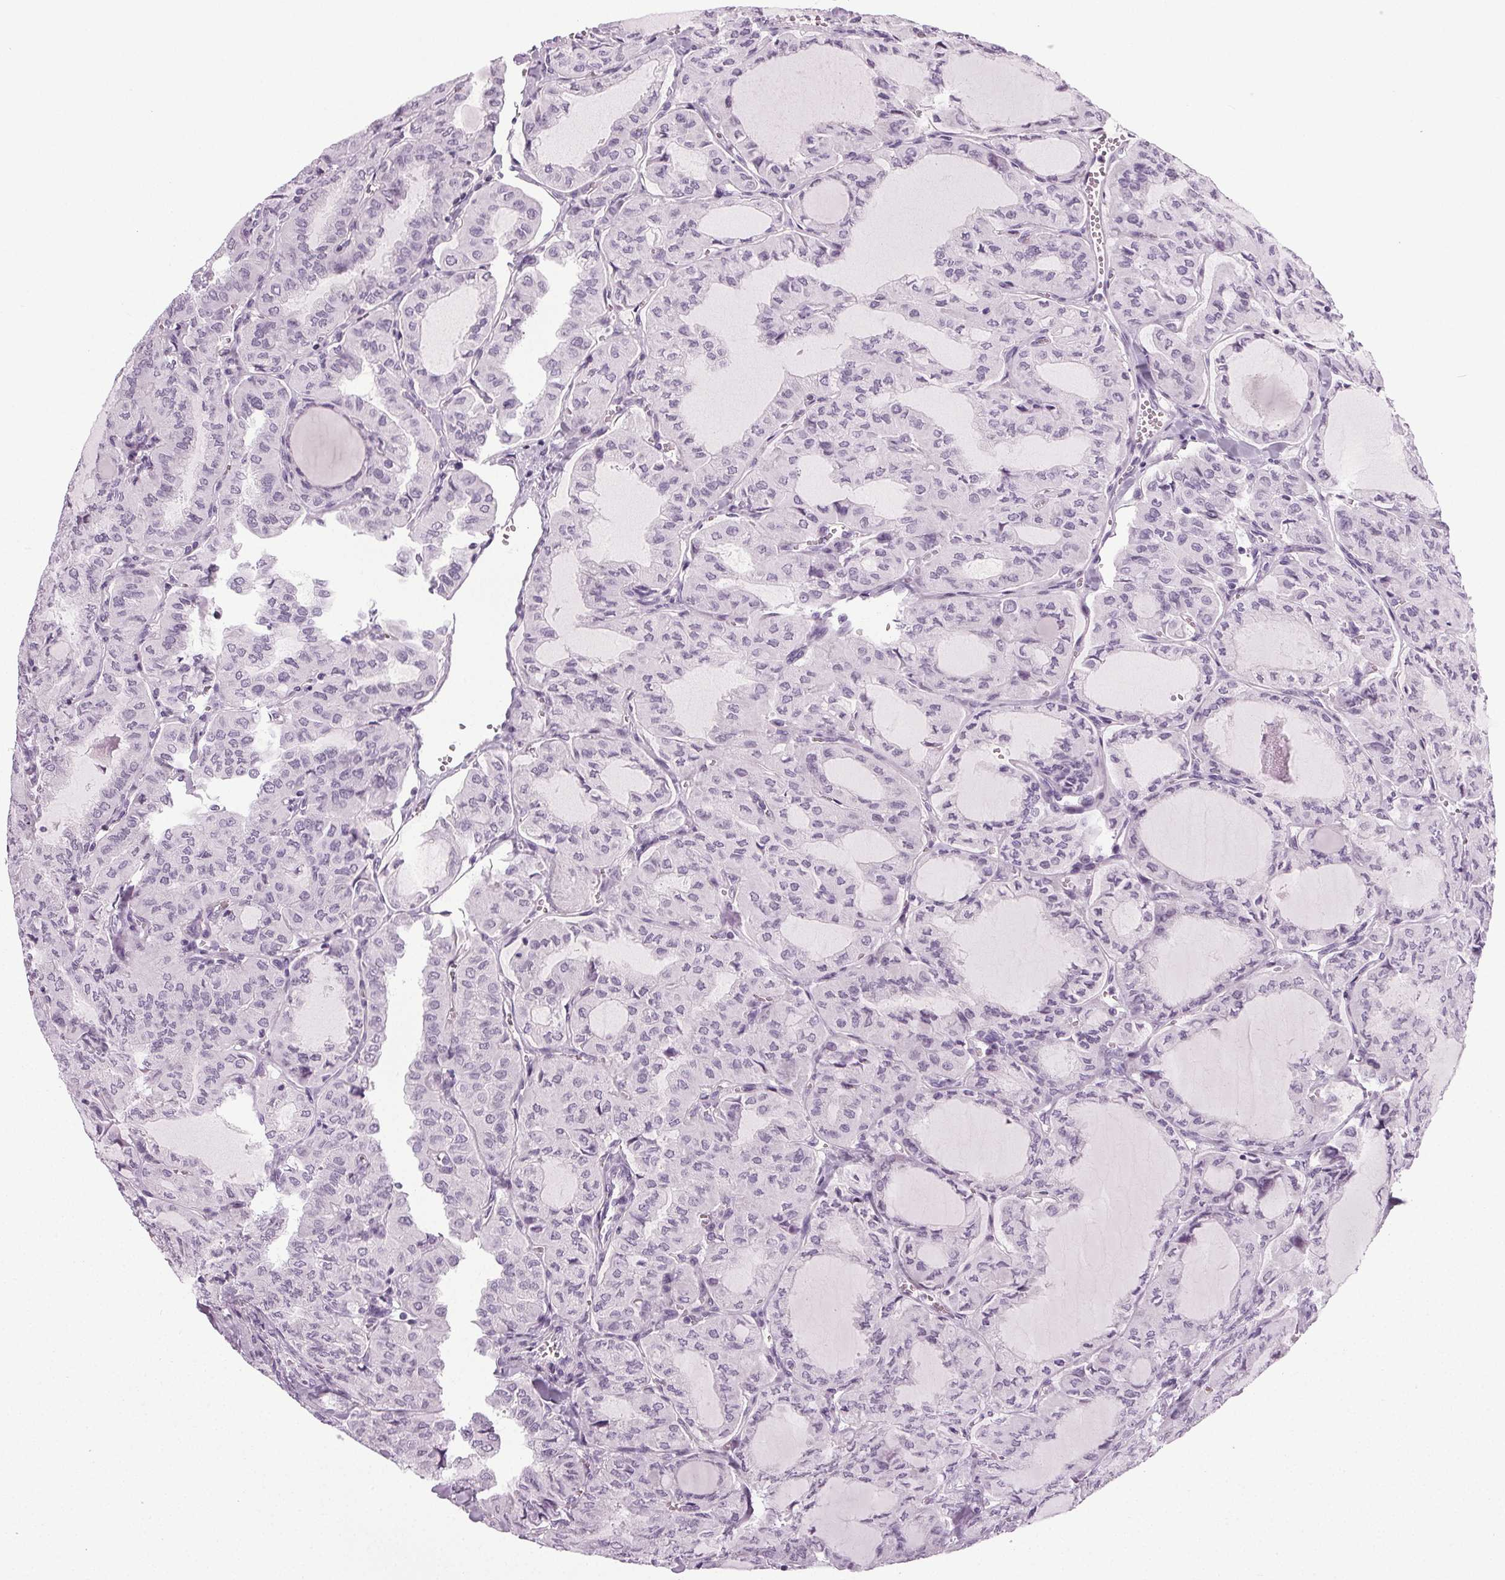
{"staining": {"intensity": "negative", "quantity": "none", "location": "none"}, "tissue": "thyroid cancer", "cell_type": "Tumor cells", "image_type": "cancer", "snomed": [{"axis": "morphology", "description": "Papillary adenocarcinoma, NOS"}, {"axis": "topography", "description": "Thyroid gland"}], "caption": "IHC image of neoplastic tissue: human thyroid cancer stained with DAB (3,3'-diaminobenzidine) shows no significant protein expression in tumor cells.", "gene": "IGF2BP1", "patient": {"sex": "male", "age": 20}}